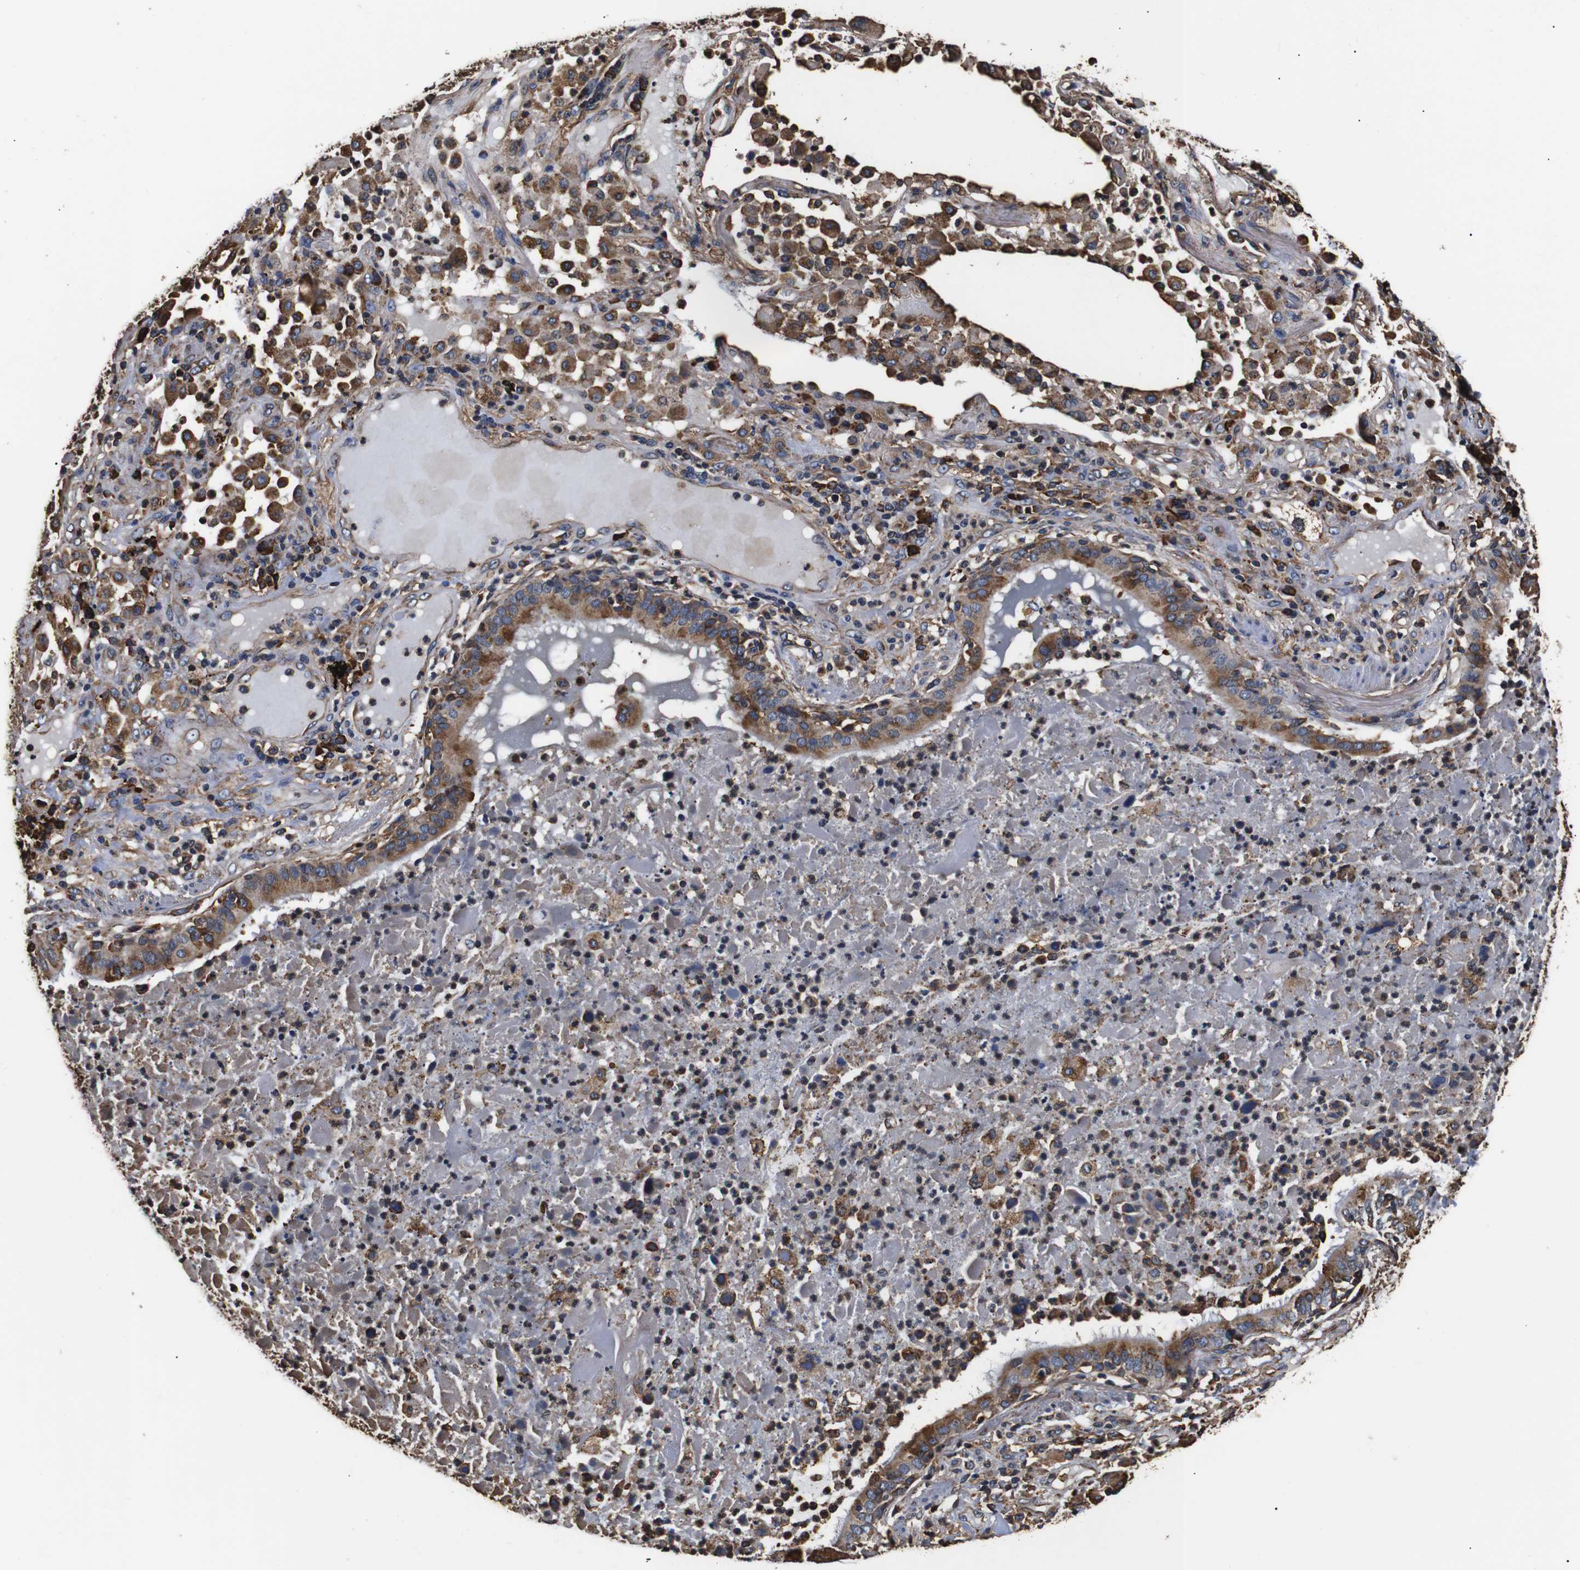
{"staining": {"intensity": "moderate", "quantity": ">75%", "location": "cytoplasmic/membranous"}, "tissue": "lung cancer", "cell_type": "Tumor cells", "image_type": "cancer", "snomed": [{"axis": "morphology", "description": "Squamous cell carcinoma, NOS"}, {"axis": "topography", "description": "Lung"}], "caption": "Immunohistochemical staining of human lung squamous cell carcinoma reveals medium levels of moderate cytoplasmic/membranous protein staining in approximately >75% of tumor cells.", "gene": "HHIP", "patient": {"sex": "male", "age": 57}}